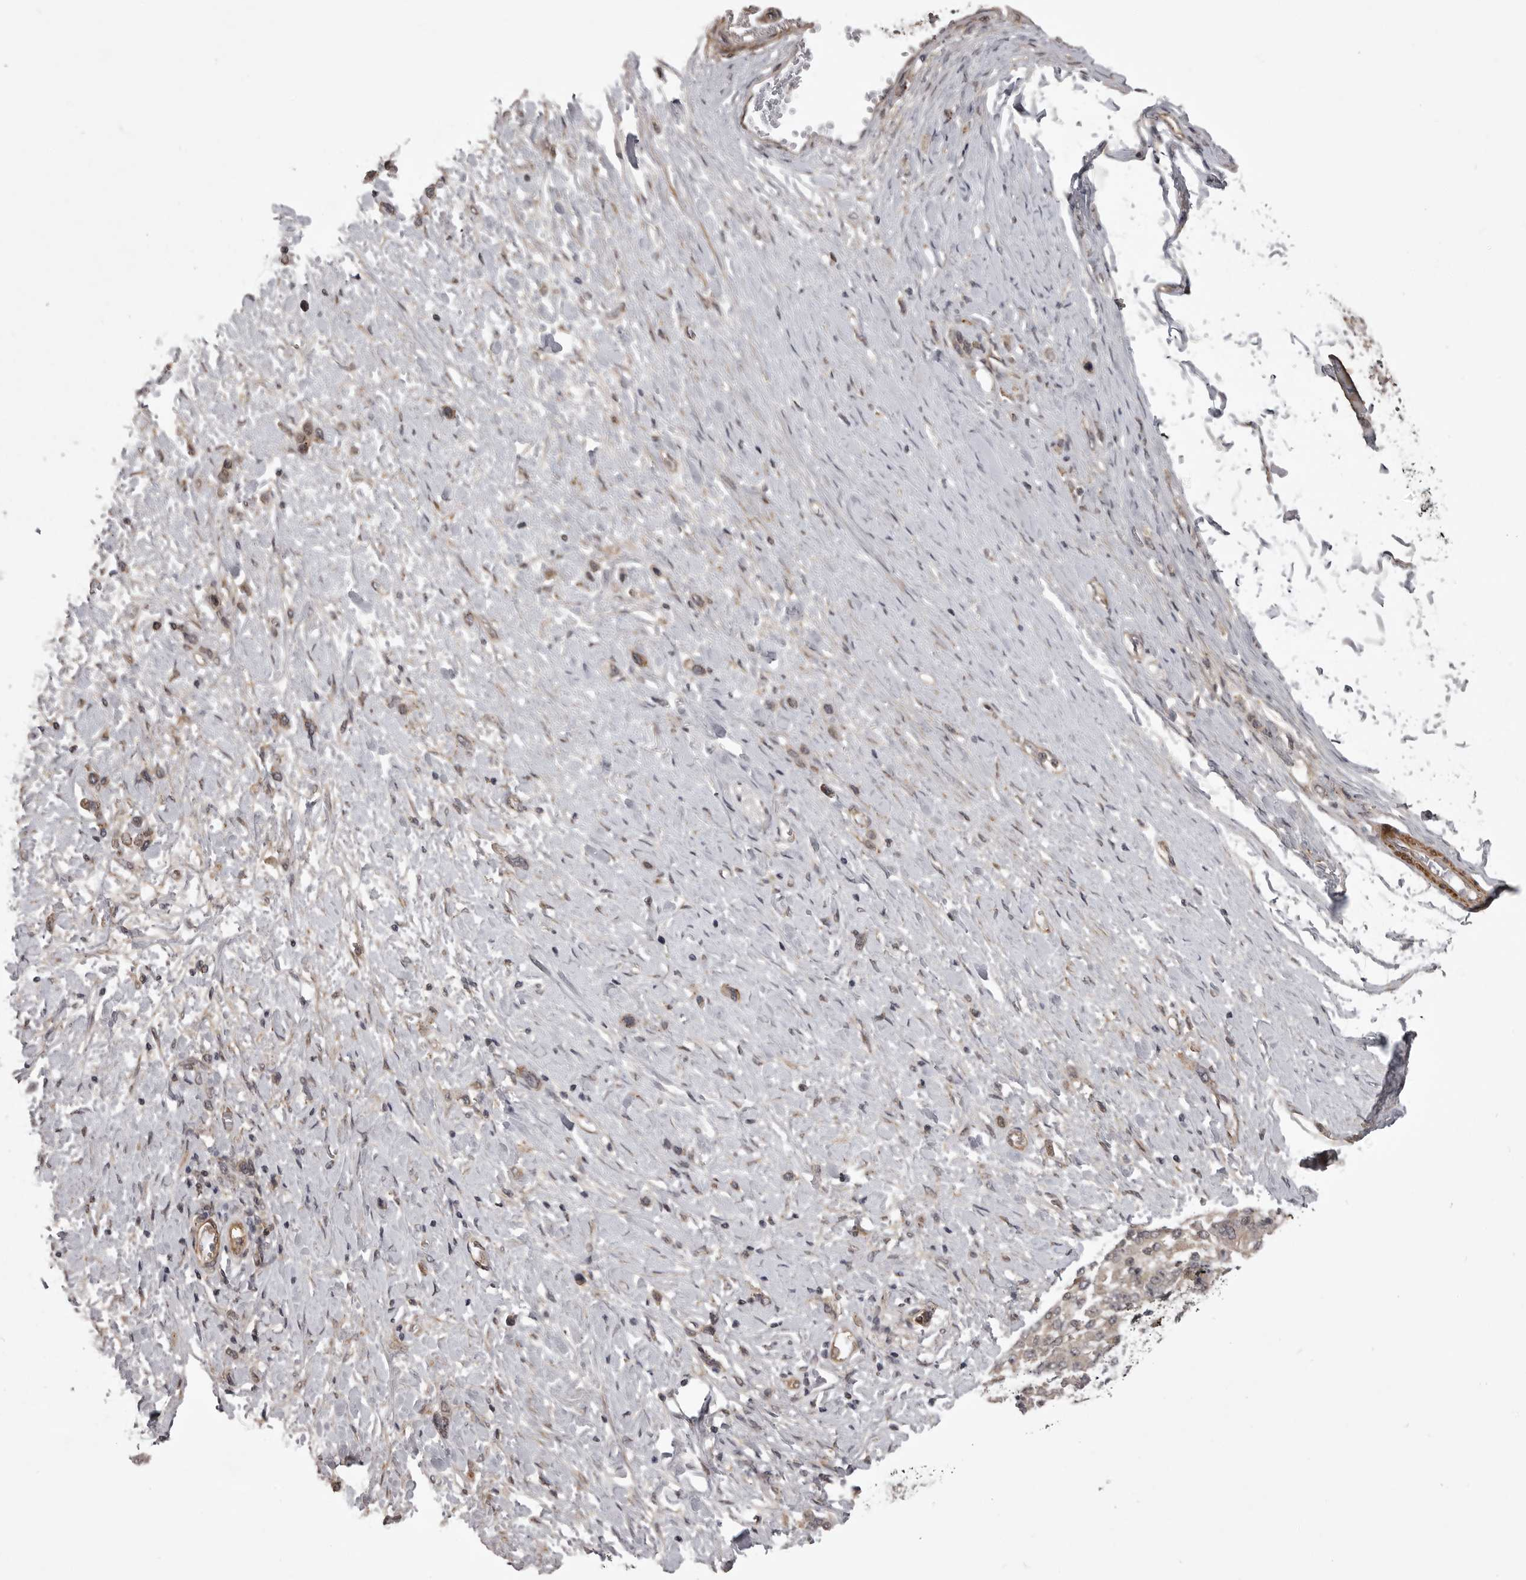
{"staining": {"intensity": "weak", "quantity": "<25%", "location": "nuclear"}, "tissue": "stomach cancer", "cell_type": "Tumor cells", "image_type": "cancer", "snomed": [{"axis": "morphology", "description": "Adenocarcinoma, NOS"}, {"axis": "topography", "description": "Stomach"}], "caption": "An image of stomach cancer (adenocarcinoma) stained for a protein demonstrates no brown staining in tumor cells.", "gene": "SNX16", "patient": {"sex": "female", "age": 65}}